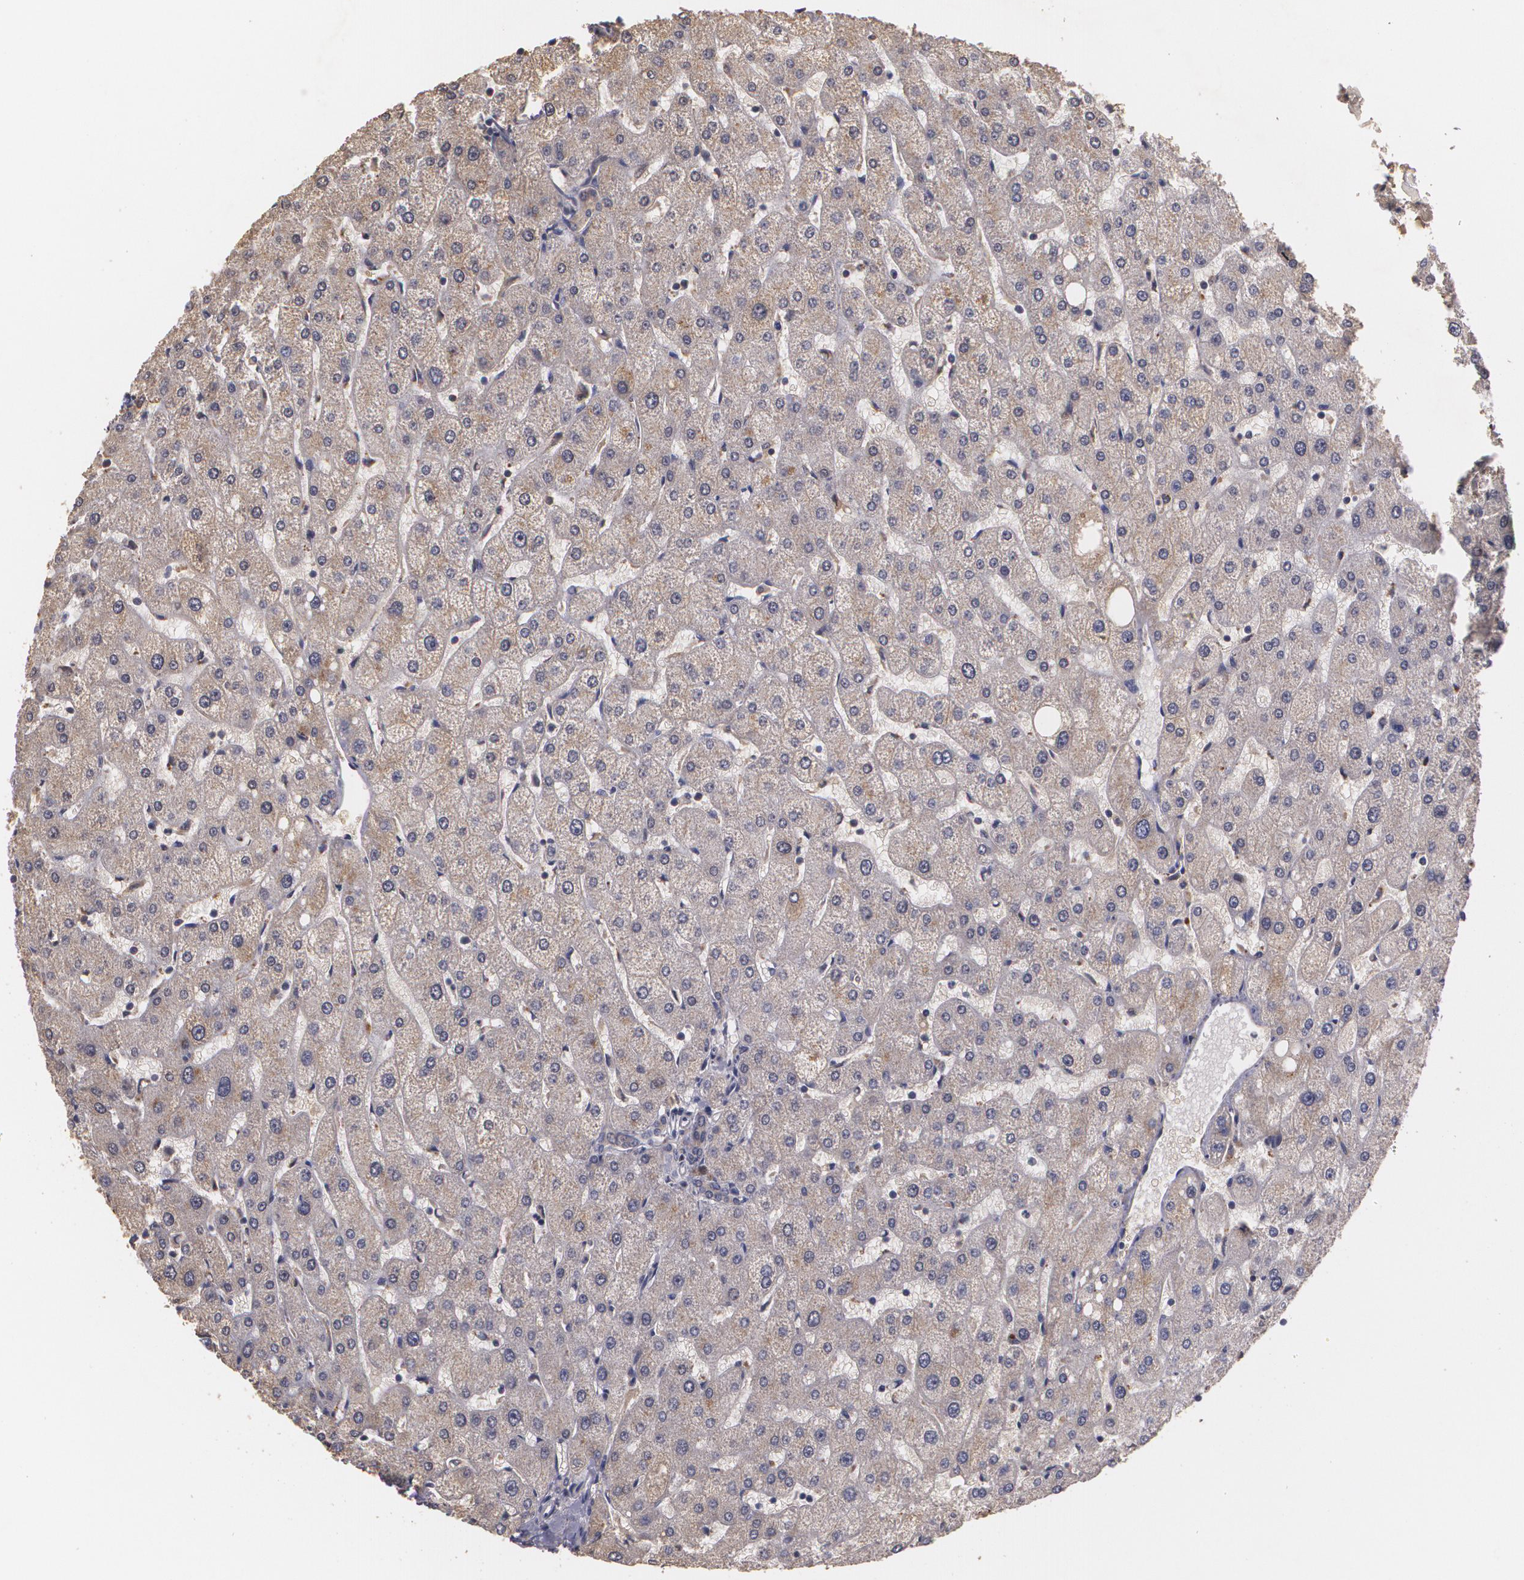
{"staining": {"intensity": "negative", "quantity": "none", "location": "none"}, "tissue": "liver", "cell_type": "Cholangiocytes", "image_type": "normal", "snomed": [{"axis": "morphology", "description": "Normal tissue, NOS"}, {"axis": "topography", "description": "Liver"}], "caption": "An immunohistochemistry micrograph of unremarkable liver is shown. There is no staining in cholangiocytes of liver.", "gene": "BRCA1", "patient": {"sex": "male", "age": 67}}